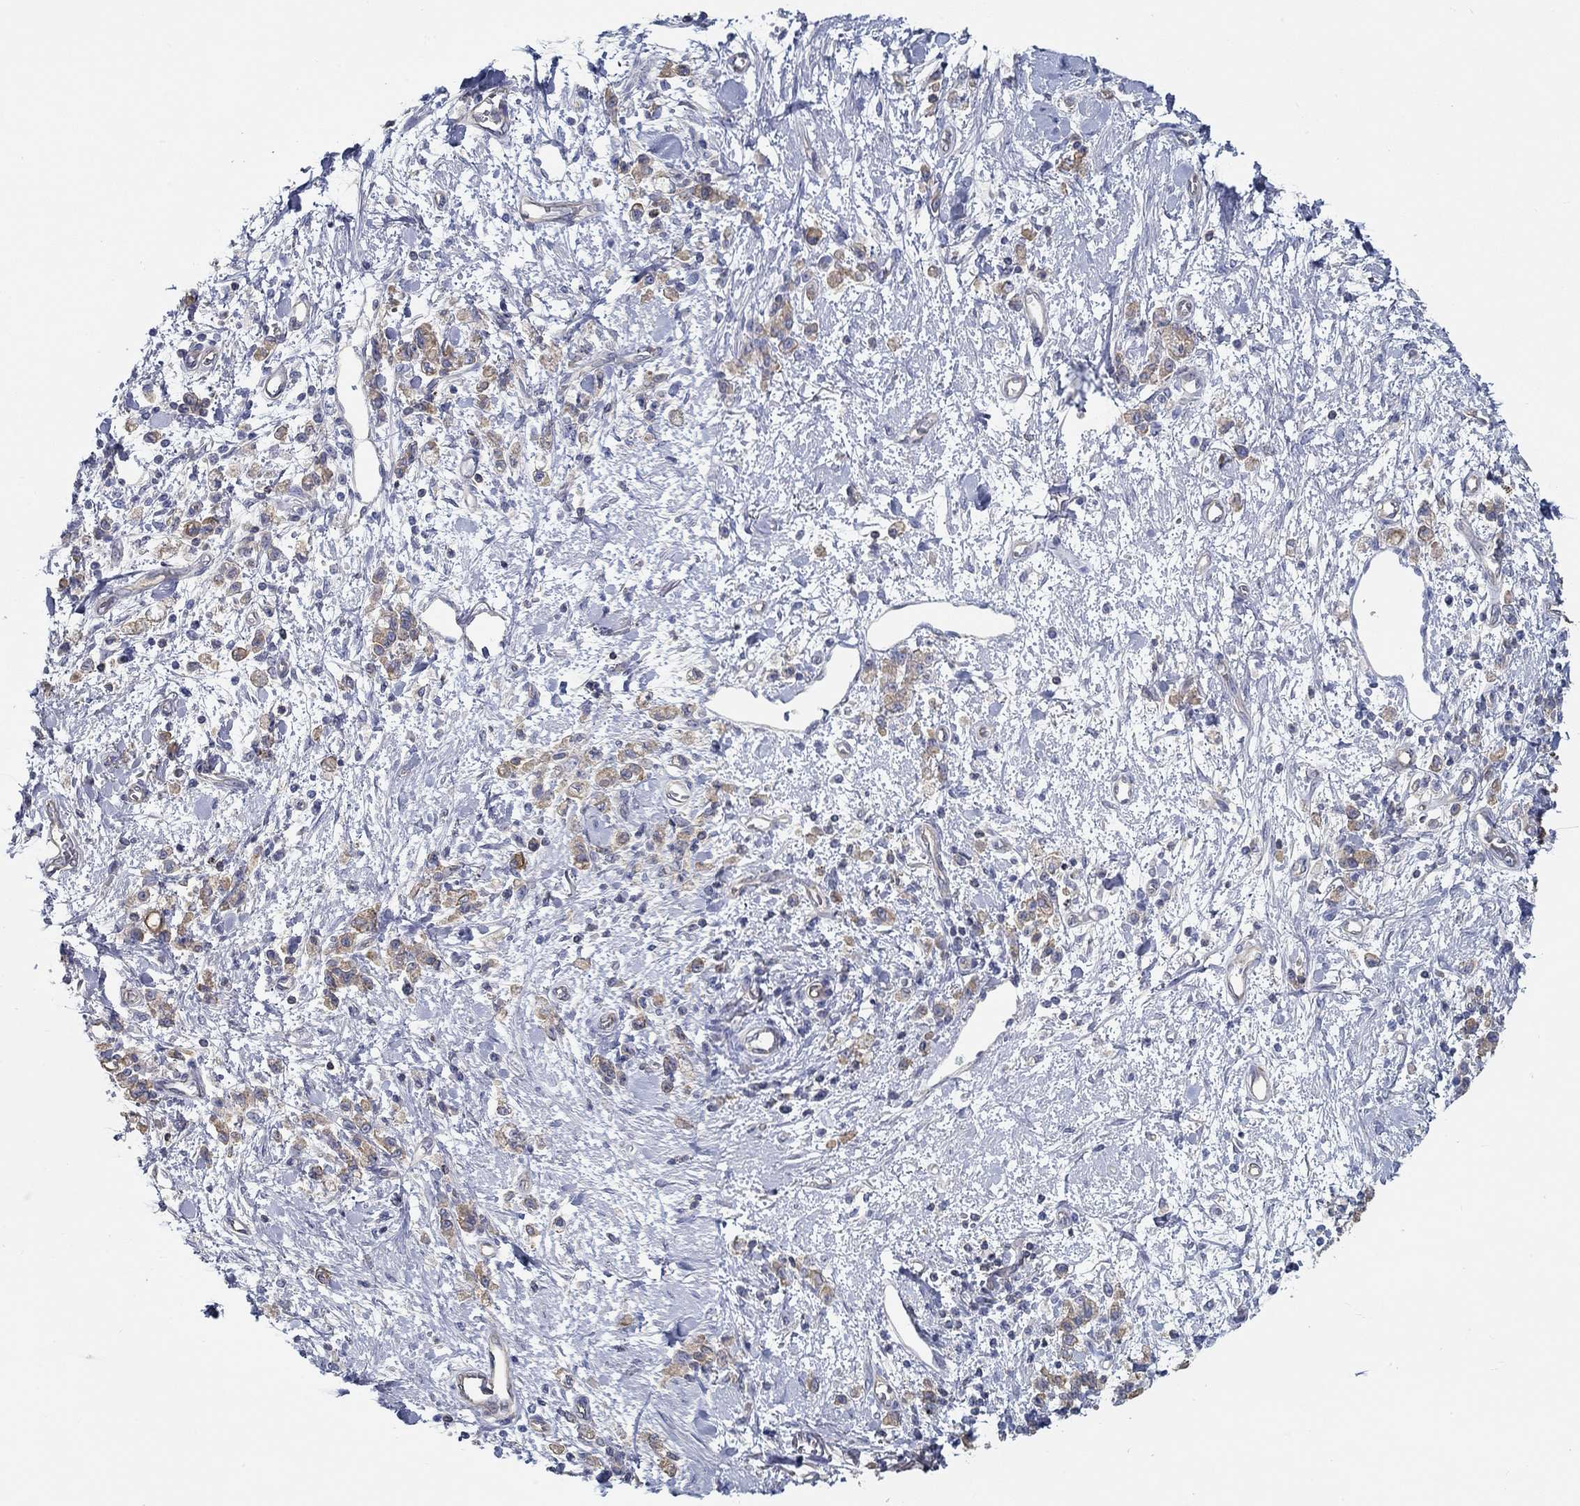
{"staining": {"intensity": "moderate", "quantity": "<25%", "location": "cytoplasmic/membranous"}, "tissue": "stomach cancer", "cell_type": "Tumor cells", "image_type": "cancer", "snomed": [{"axis": "morphology", "description": "Adenocarcinoma, NOS"}, {"axis": "topography", "description": "Stomach"}], "caption": "A histopathology image showing moderate cytoplasmic/membranous staining in approximately <25% of tumor cells in stomach cancer (adenocarcinoma), as visualized by brown immunohistochemical staining.", "gene": "BBOF1", "patient": {"sex": "male", "age": 77}}